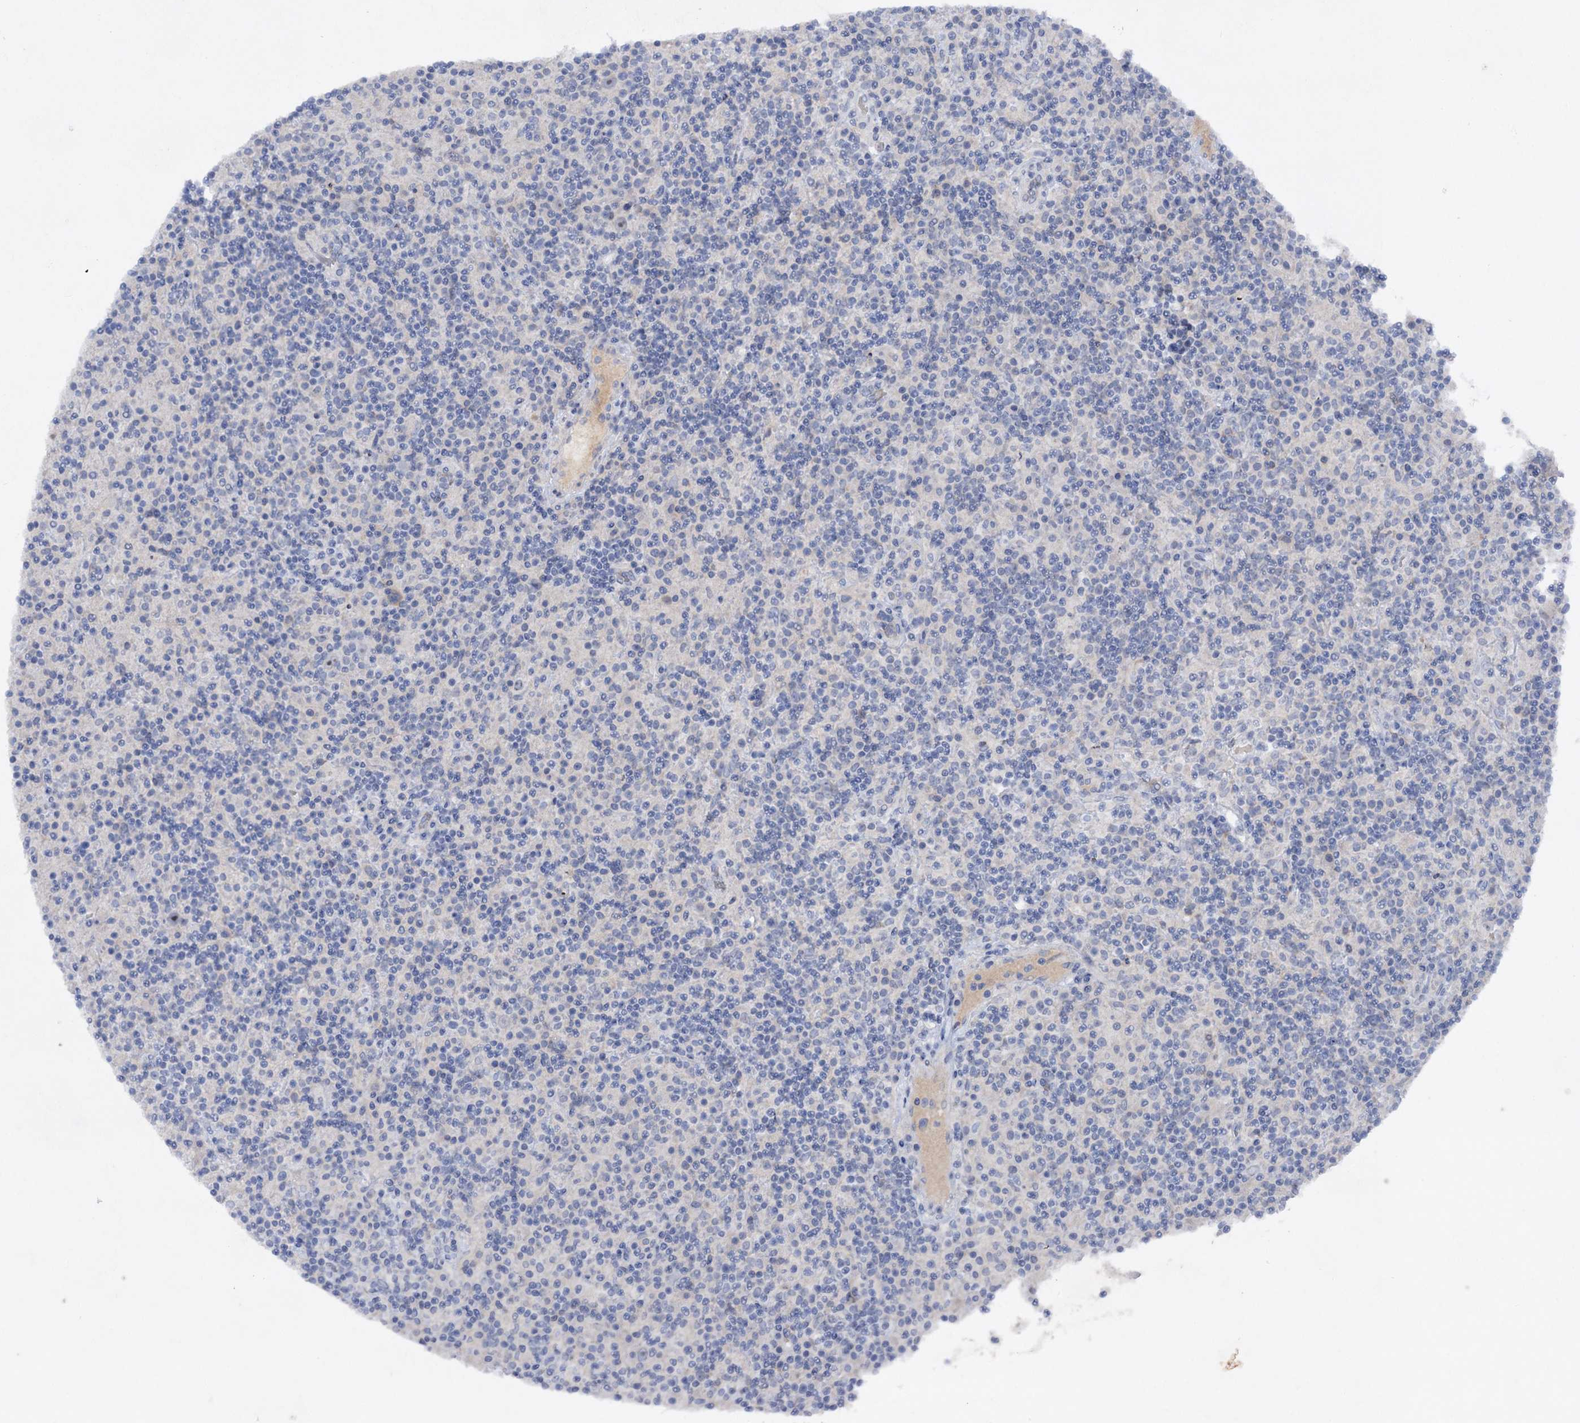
{"staining": {"intensity": "weak", "quantity": "<25%", "location": "nuclear"}, "tissue": "lymphoma", "cell_type": "Tumor cells", "image_type": "cancer", "snomed": [{"axis": "morphology", "description": "Hodgkin's disease, NOS"}, {"axis": "topography", "description": "Lymph node"}], "caption": "This micrograph is of lymphoma stained with immunohistochemistry to label a protein in brown with the nuclei are counter-stained blue. There is no expression in tumor cells.", "gene": "ATP4A", "patient": {"sex": "male", "age": 70}}